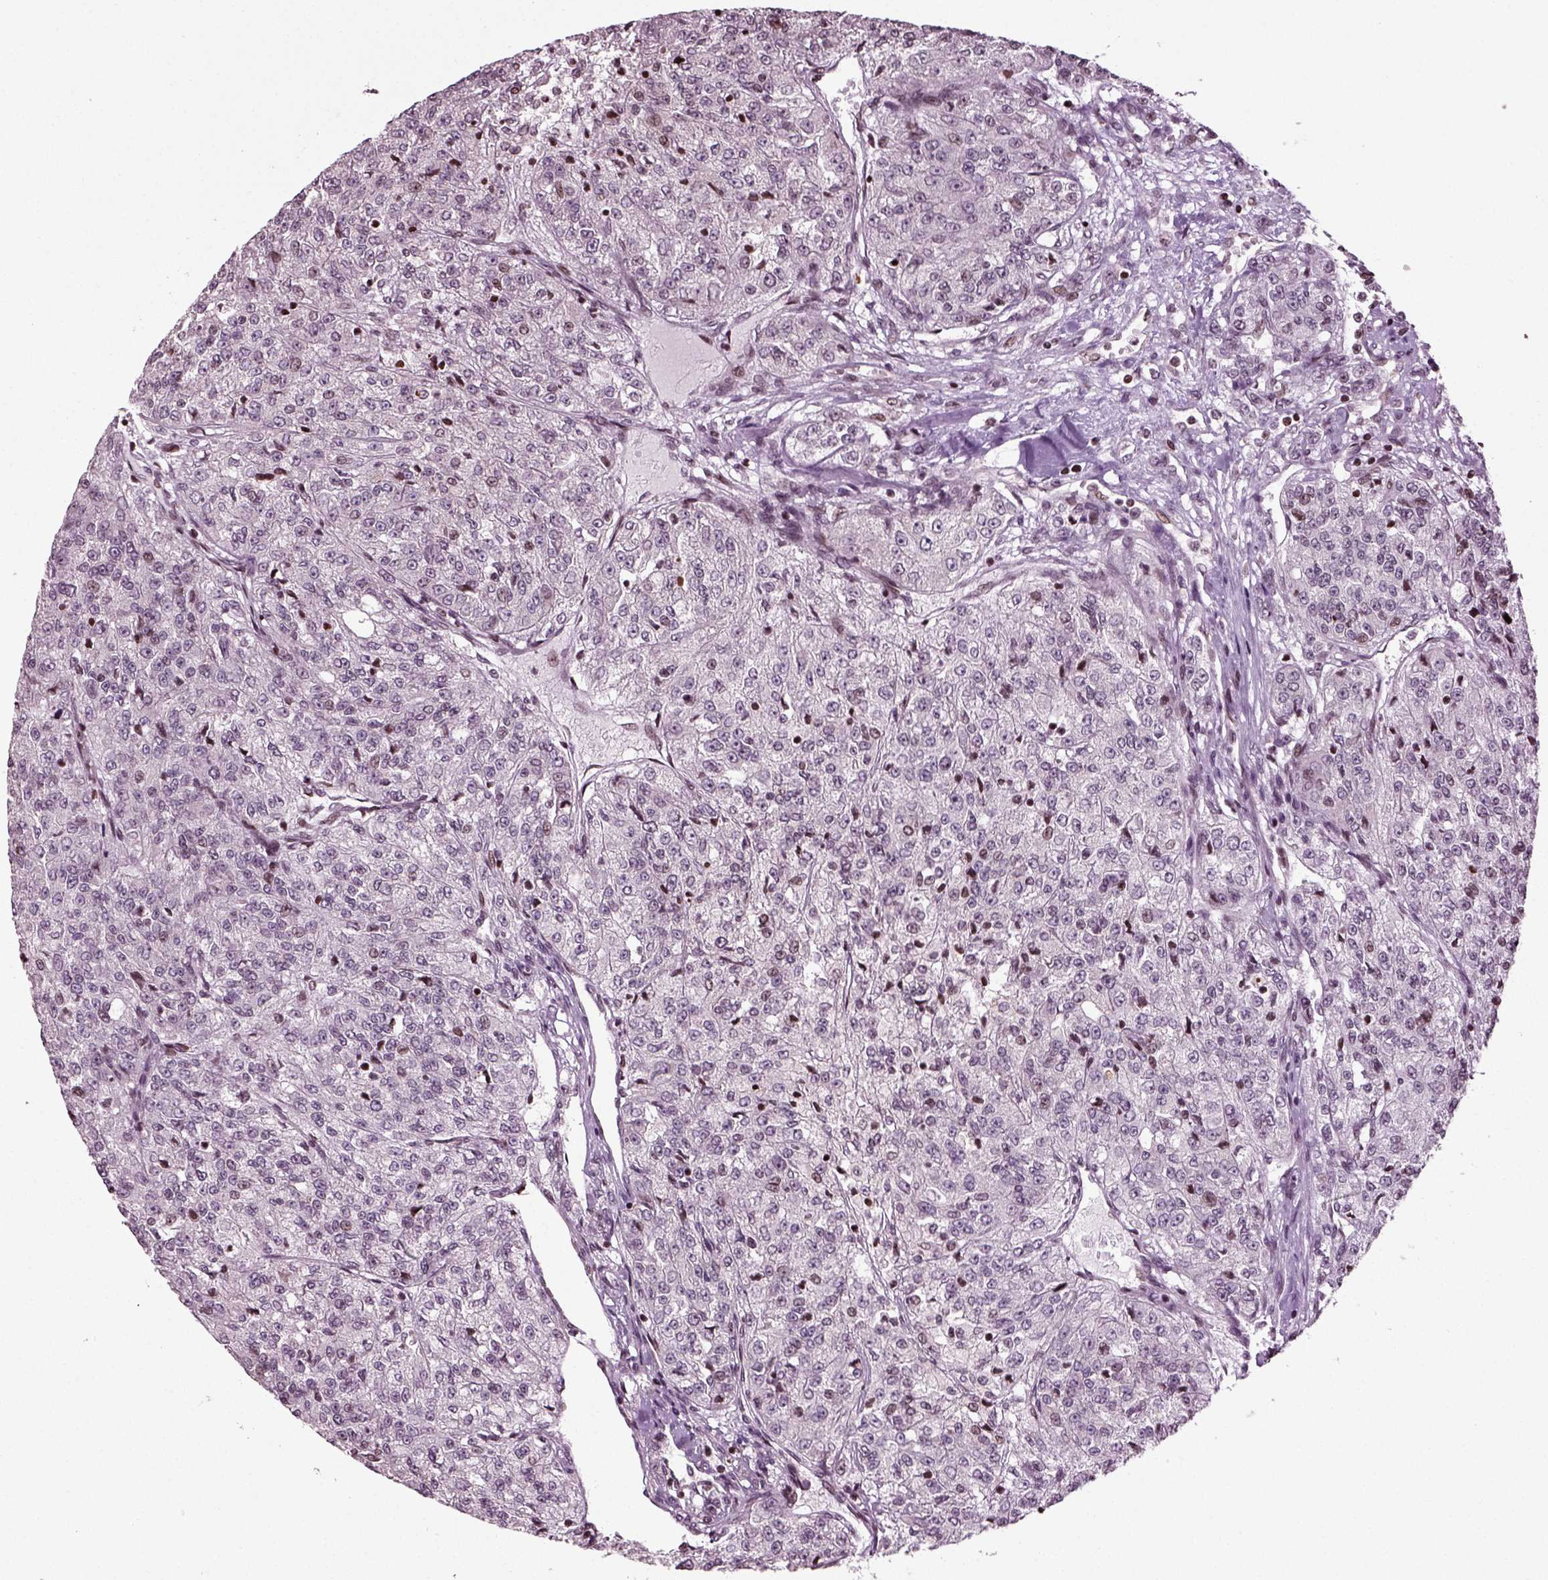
{"staining": {"intensity": "weak", "quantity": "<25%", "location": "nuclear"}, "tissue": "renal cancer", "cell_type": "Tumor cells", "image_type": "cancer", "snomed": [{"axis": "morphology", "description": "Adenocarcinoma, NOS"}, {"axis": "topography", "description": "Kidney"}], "caption": "Micrograph shows no protein positivity in tumor cells of renal cancer tissue.", "gene": "HEYL", "patient": {"sex": "female", "age": 63}}